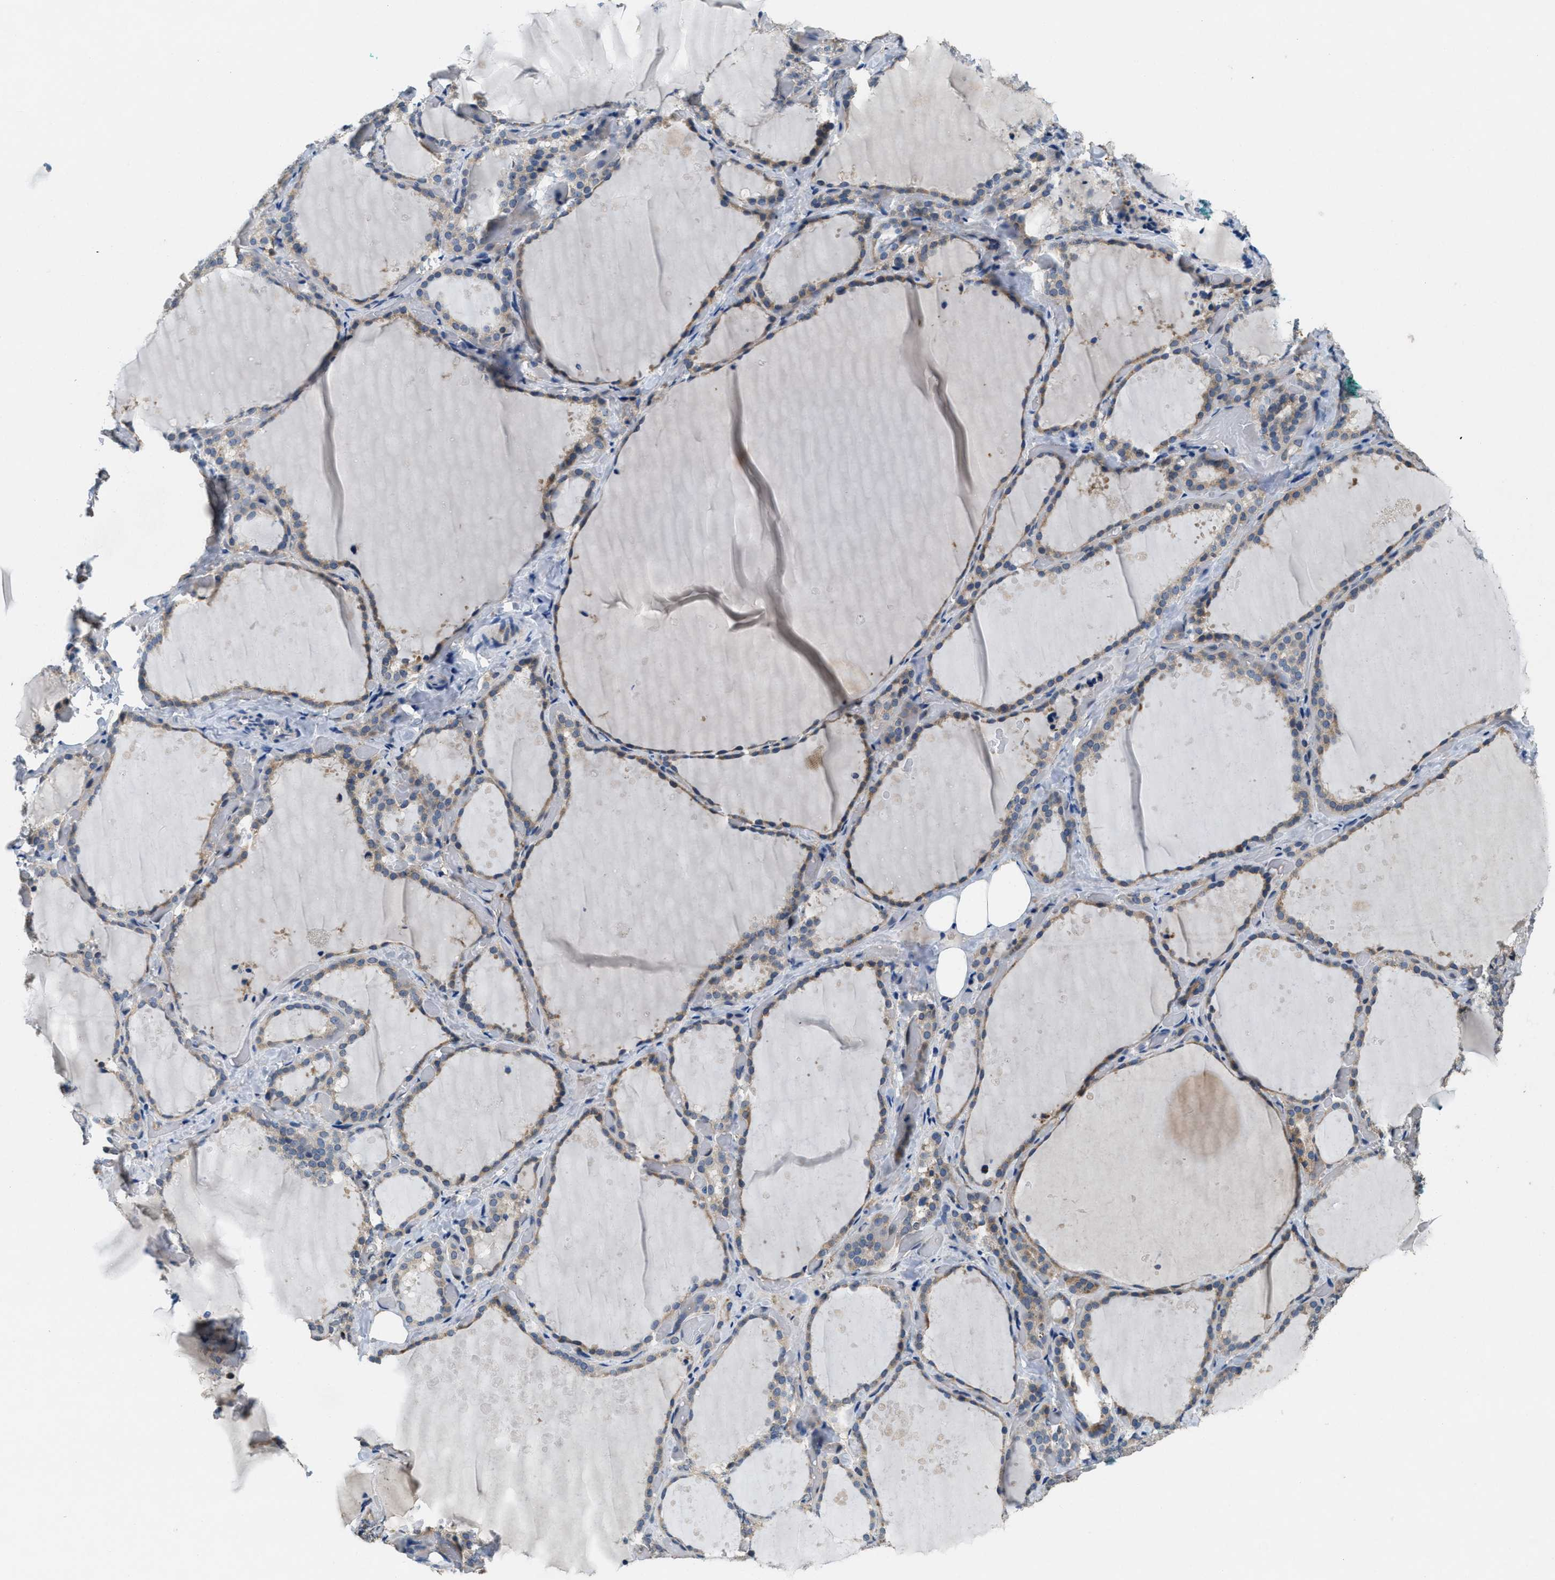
{"staining": {"intensity": "moderate", "quantity": ">75%", "location": "cytoplasmic/membranous"}, "tissue": "thyroid gland", "cell_type": "Glandular cells", "image_type": "normal", "snomed": [{"axis": "morphology", "description": "Normal tissue, NOS"}, {"axis": "topography", "description": "Thyroid gland"}], "caption": "IHC (DAB) staining of normal human thyroid gland demonstrates moderate cytoplasmic/membranous protein positivity in about >75% of glandular cells.", "gene": "DGKE", "patient": {"sex": "female", "age": 44}}